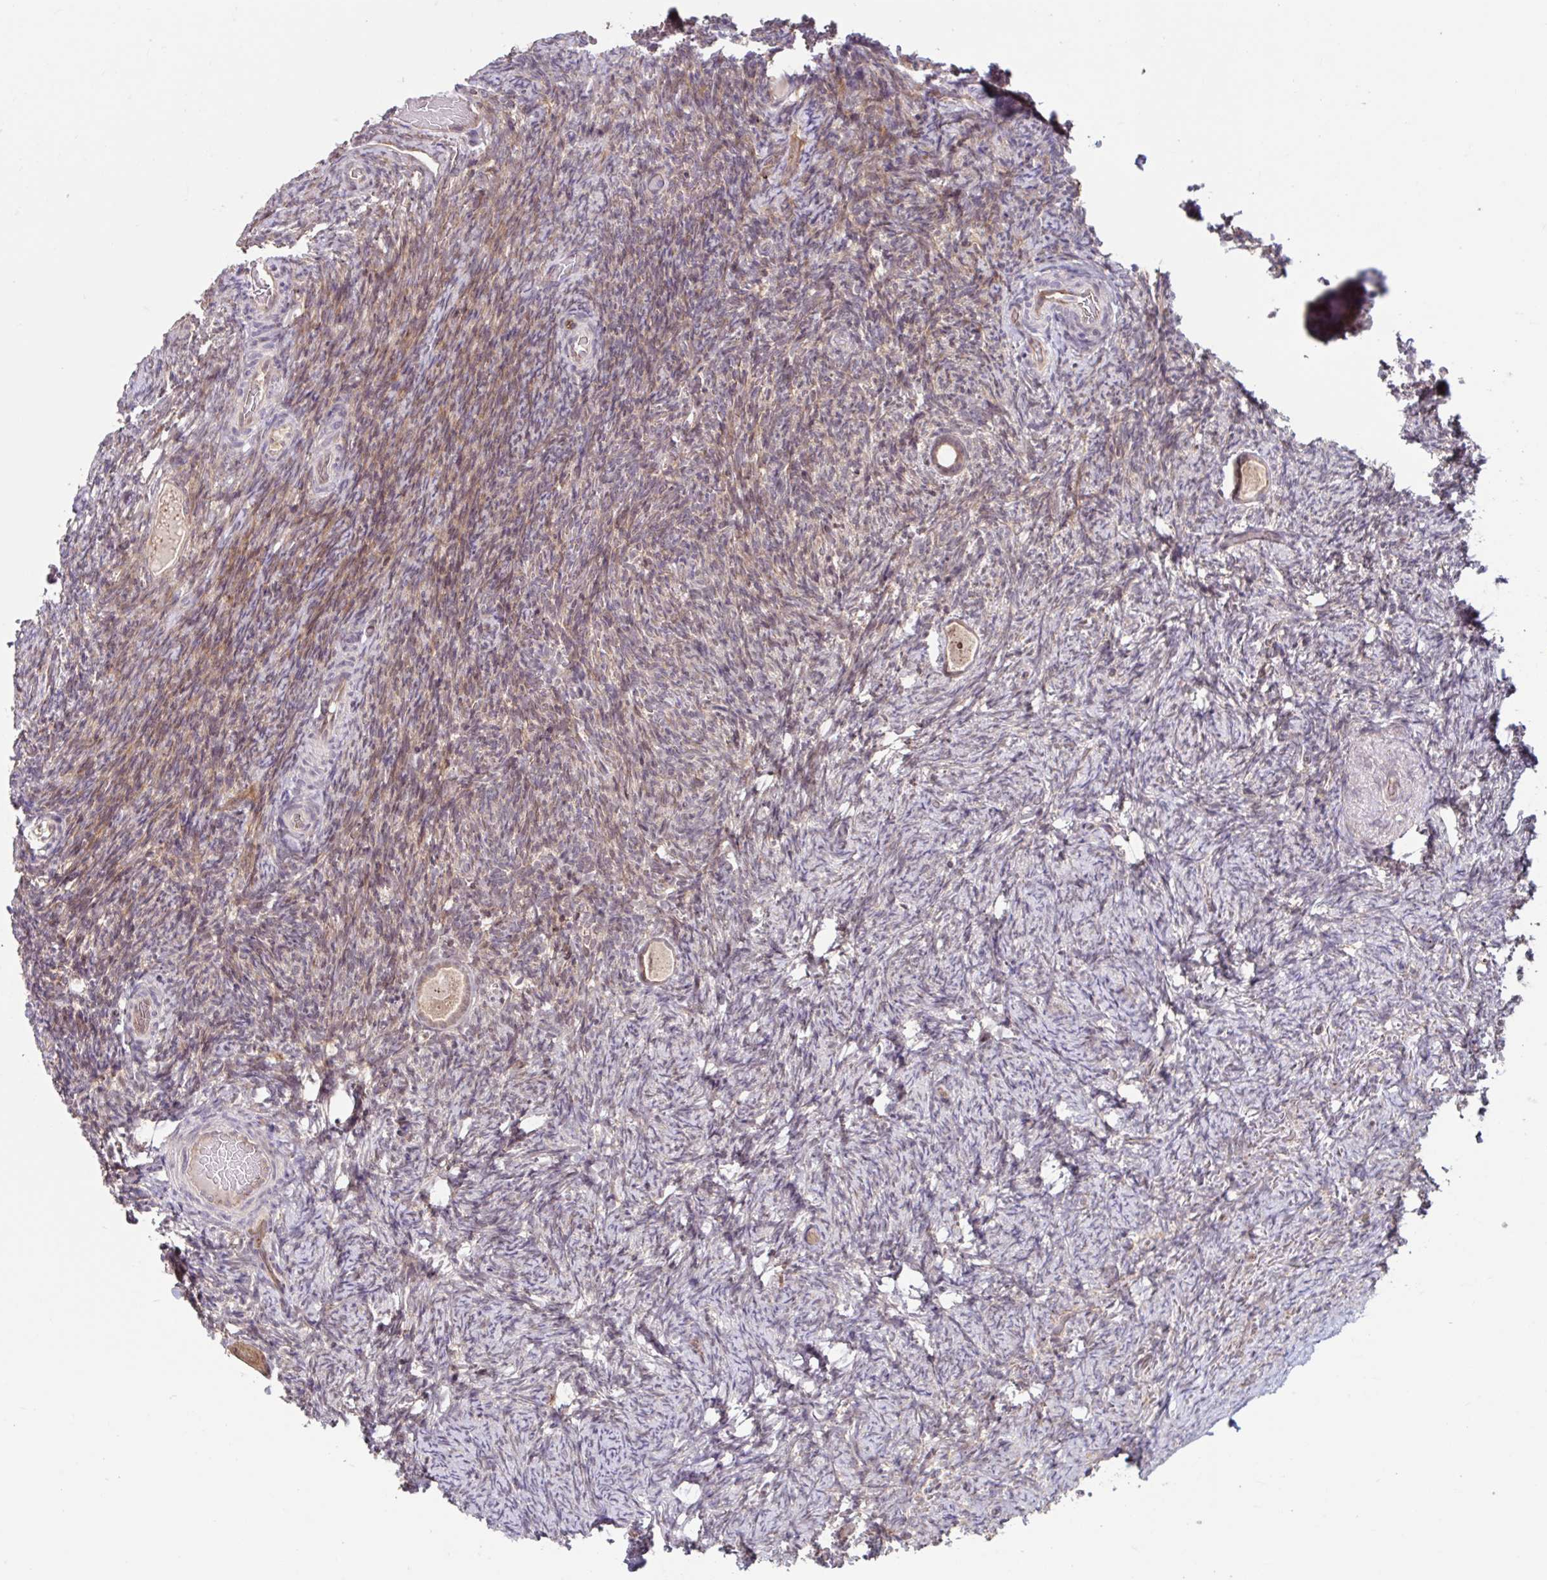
{"staining": {"intensity": "moderate", "quantity": ">75%", "location": "cytoplasmic/membranous"}, "tissue": "ovary", "cell_type": "Follicle cells", "image_type": "normal", "snomed": [{"axis": "morphology", "description": "Normal tissue, NOS"}, {"axis": "topography", "description": "Ovary"}], "caption": "This micrograph demonstrates IHC staining of normal human ovary, with medium moderate cytoplasmic/membranous positivity in about >75% of follicle cells.", "gene": "STYXL1", "patient": {"sex": "female", "age": 34}}